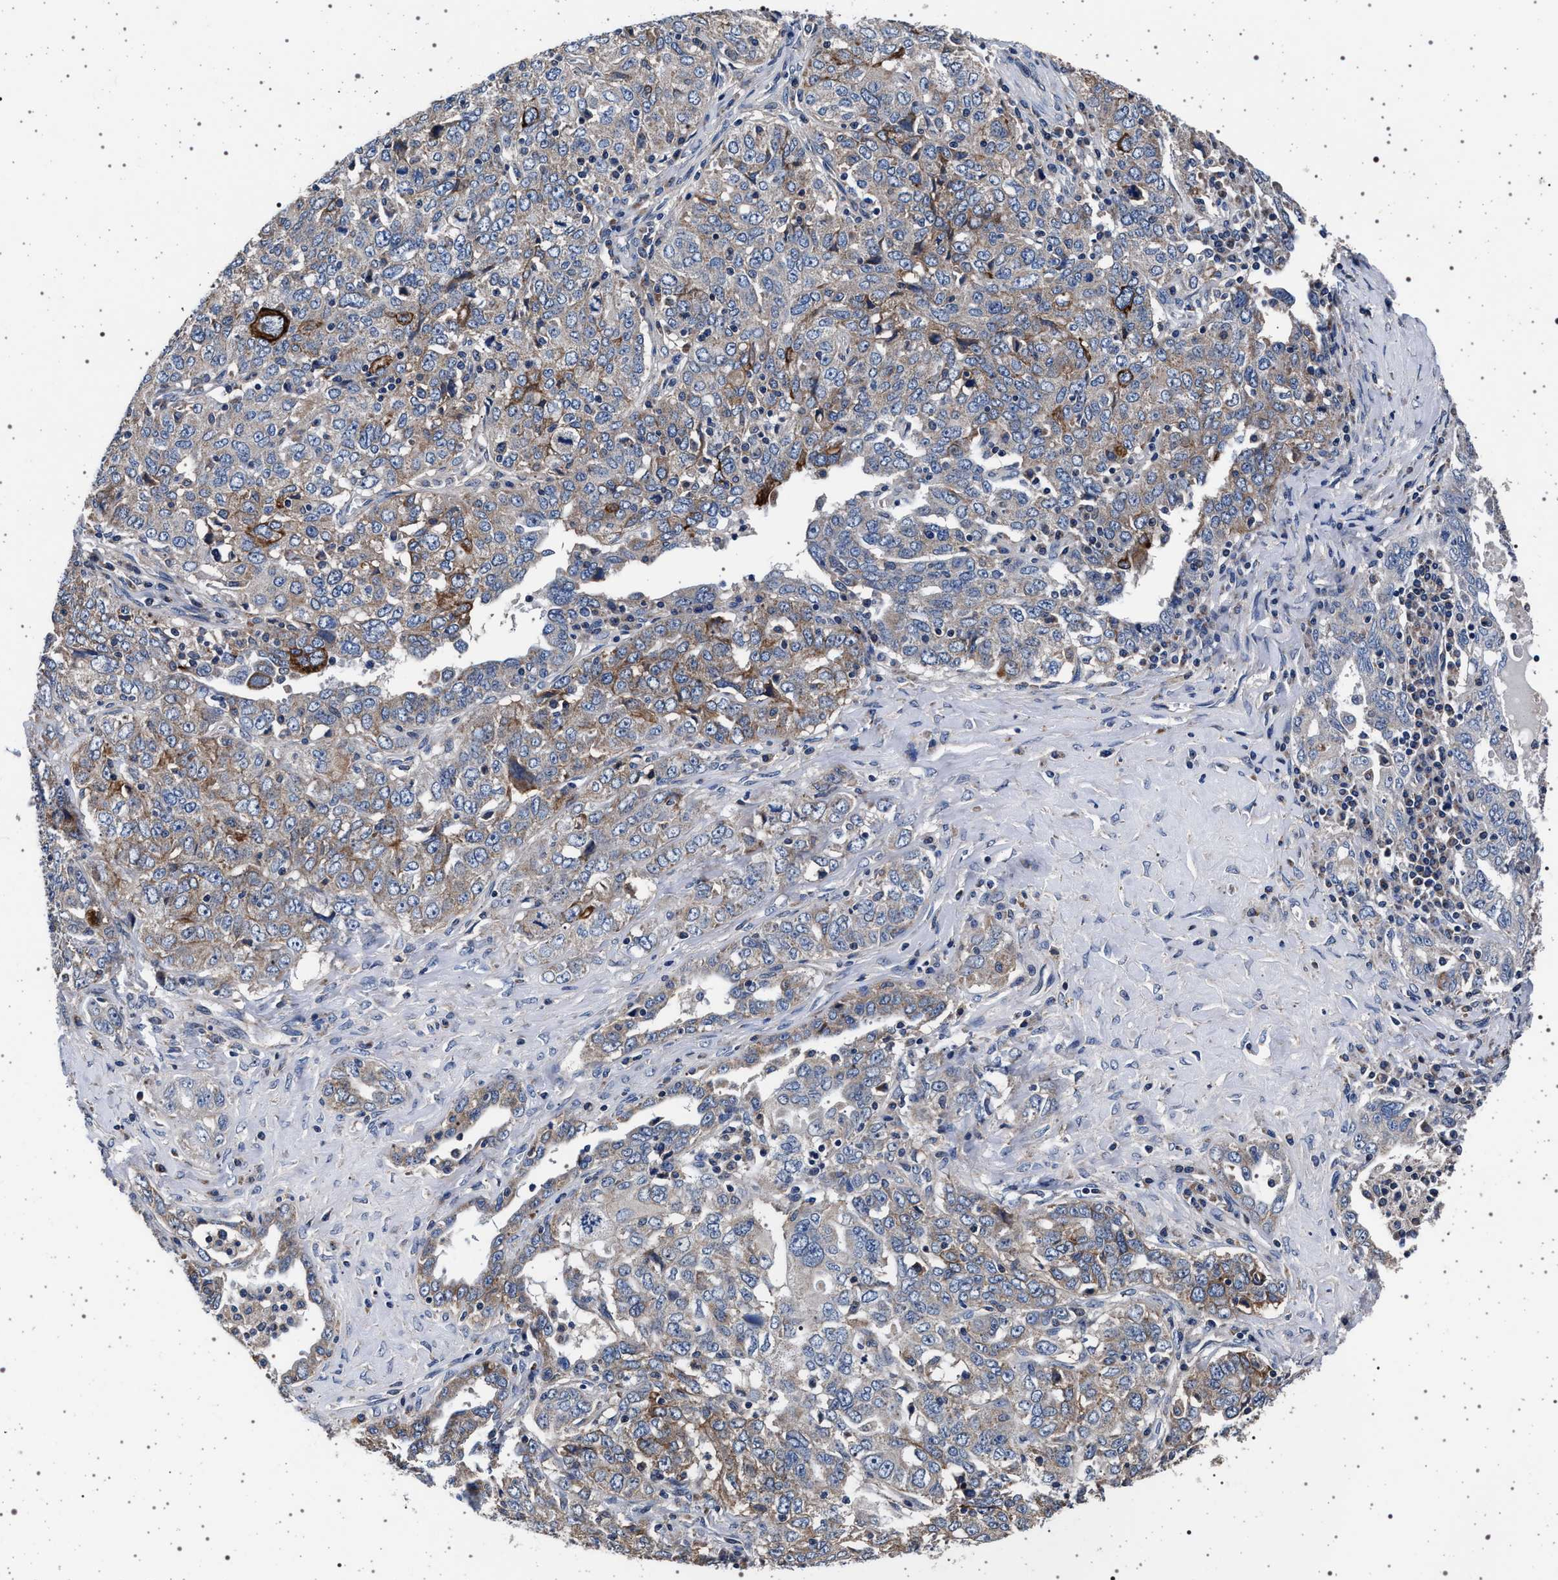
{"staining": {"intensity": "strong", "quantity": "<25%", "location": "cytoplasmic/membranous"}, "tissue": "ovarian cancer", "cell_type": "Tumor cells", "image_type": "cancer", "snomed": [{"axis": "morphology", "description": "Carcinoma, endometroid"}, {"axis": "topography", "description": "Ovary"}], "caption": "Tumor cells exhibit strong cytoplasmic/membranous expression in approximately <25% of cells in endometroid carcinoma (ovarian). The protein of interest is stained brown, and the nuclei are stained in blue (DAB (3,3'-diaminobenzidine) IHC with brightfield microscopy, high magnification).", "gene": "MAP3K2", "patient": {"sex": "female", "age": 62}}